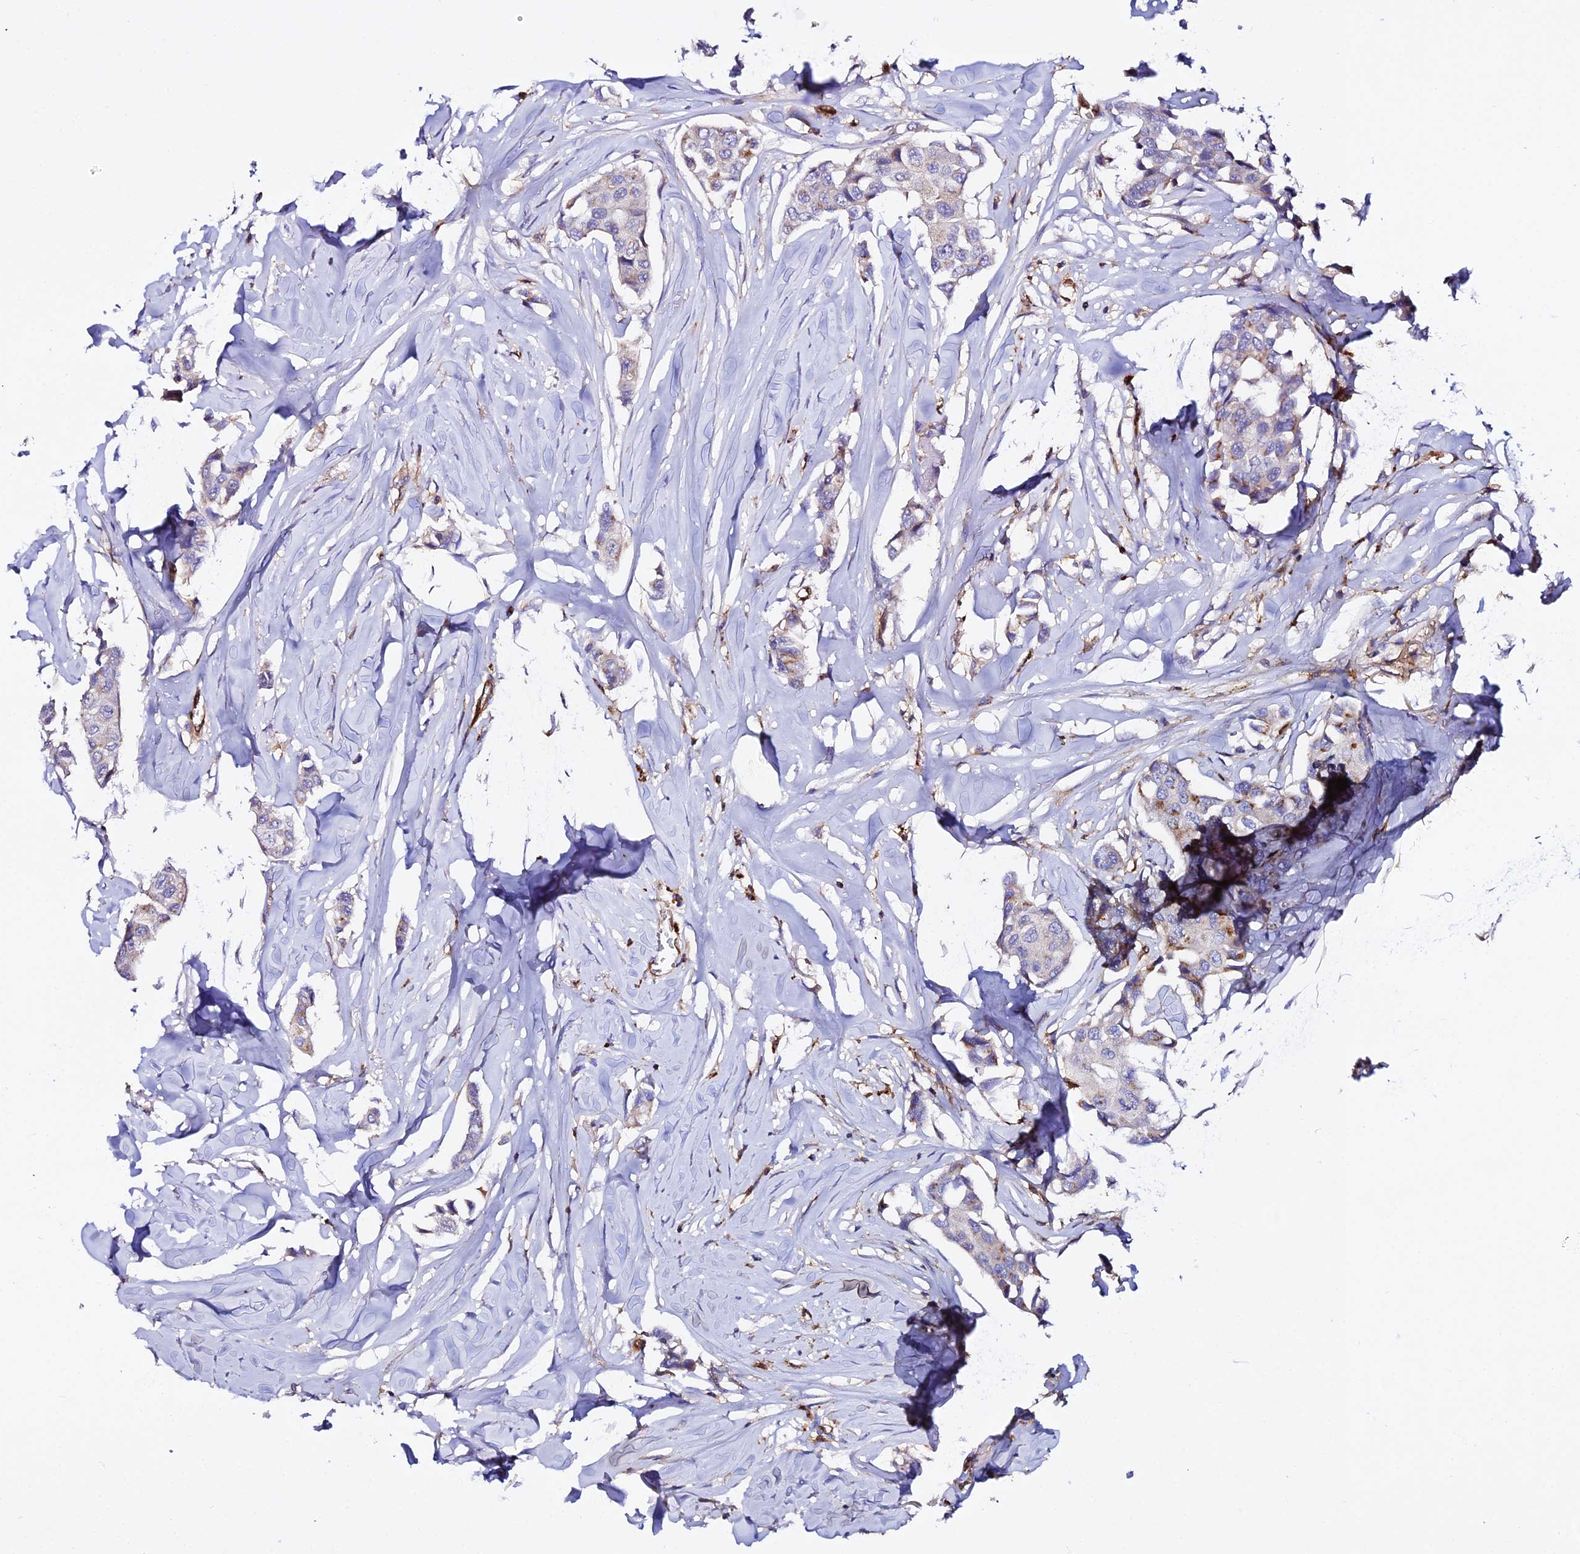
{"staining": {"intensity": "weak", "quantity": "<25%", "location": "cytoplasmic/membranous"}, "tissue": "breast cancer", "cell_type": "Tumor cells", "image_type": "cancer", "snomed": [{"axis": "morphology", "description": "Duct carcinoma"}, {"axis": "topography", "description": "Breast"}], "caption": "The immunohistochemistry image has no significant expression in tumor cells of intraductal carcinoma (breast) tissue. (DAB (3,3'-diaminobenzidine) IHC visualized using brightfield microscopy, high magnification).", "gene": "TRPV2", "patient": {"sex": "female", "age": 80}}